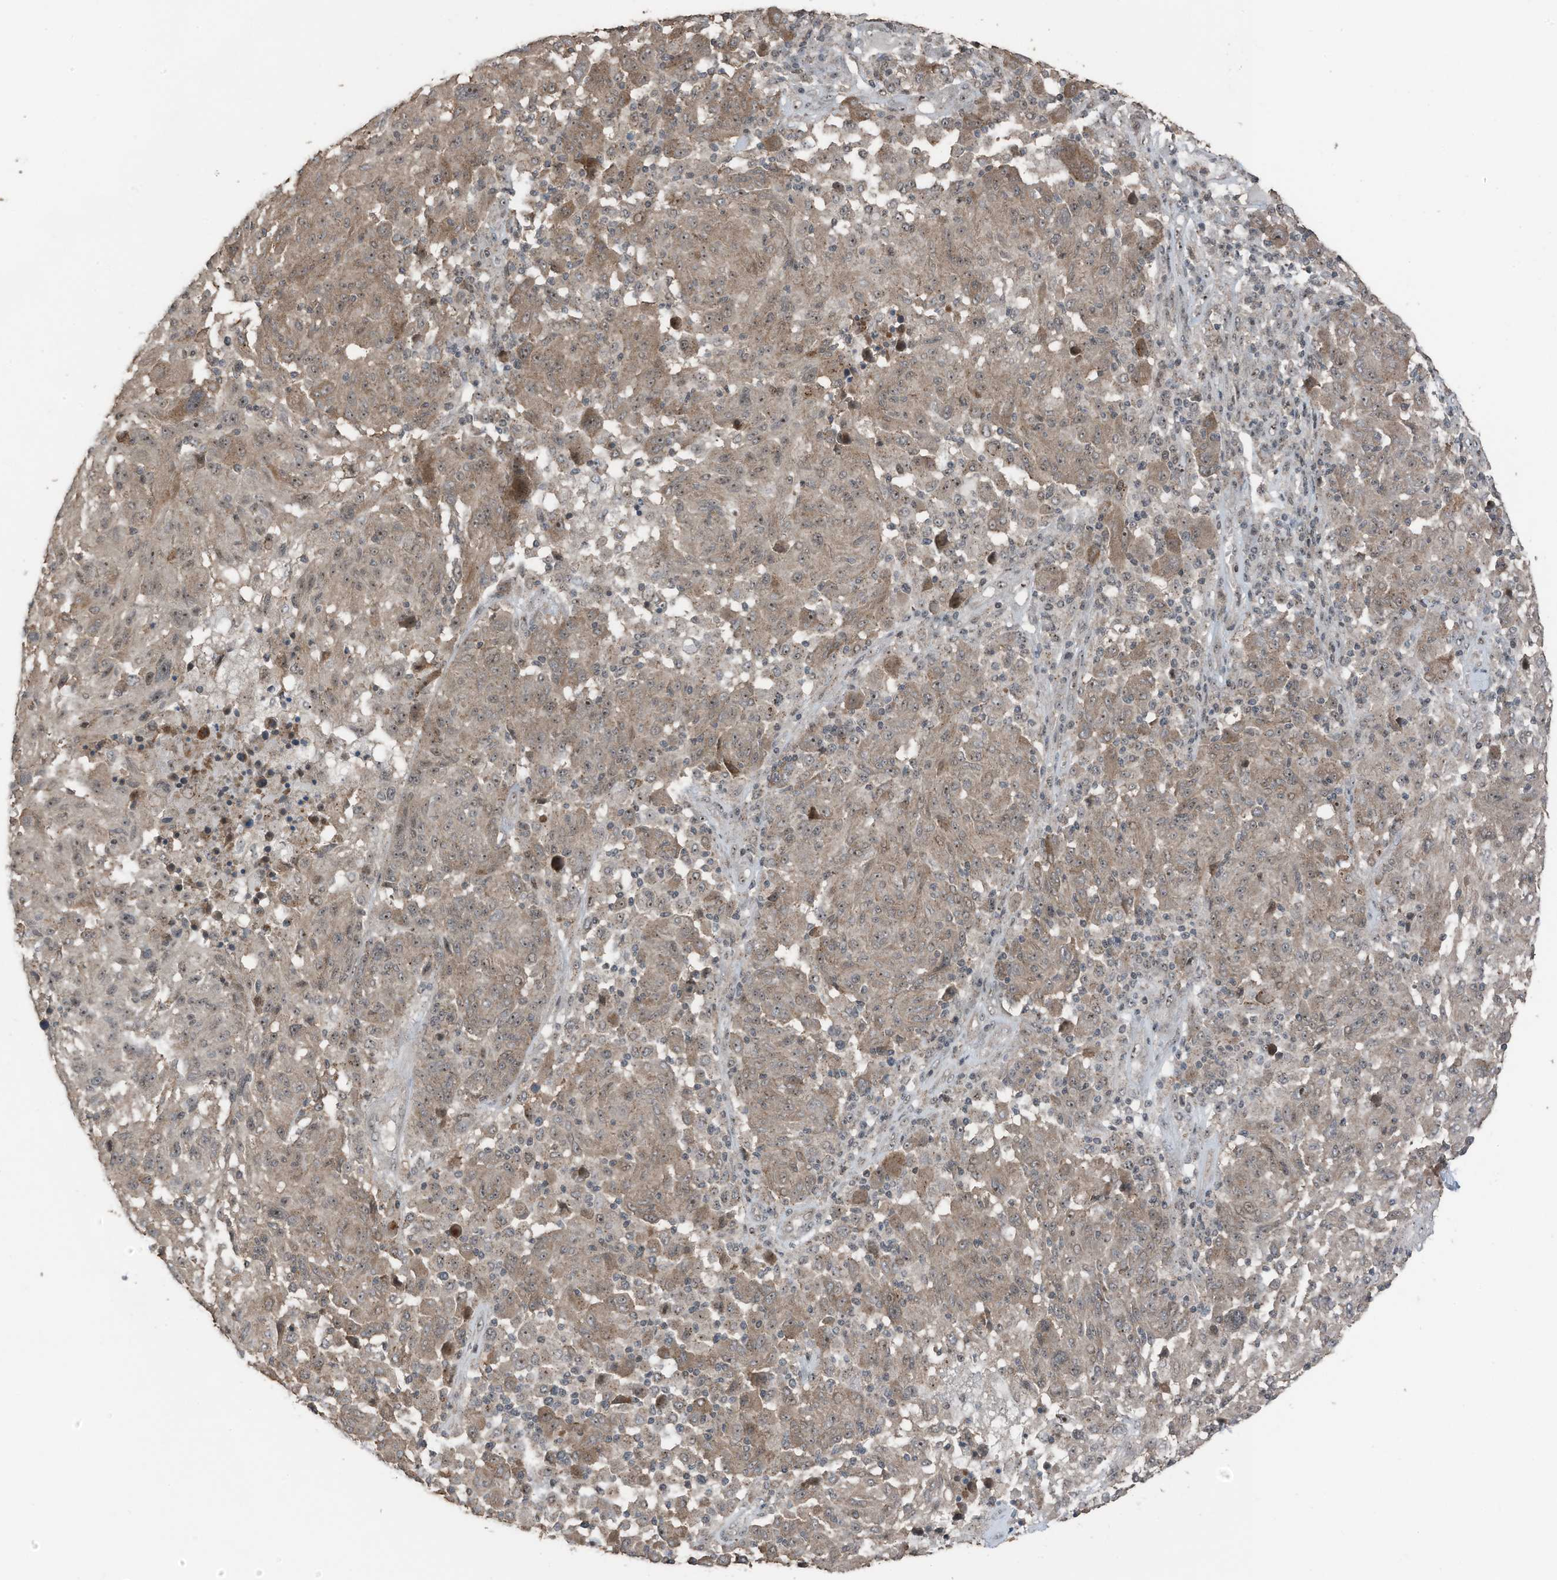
{"staining": {"intensity": "moderate", "quantity": "25%-75%", "location": "cytoplasmic/membranous,nuclear"}, "tissue": "melanoma", "cell_type": "Tumor cells", "image_type": "cancer", "snomed": [{"axis": "morphology", "description": "Malignant melanoma, NOS"}, {"axis": "topography", "description": "Skin"}], "caption": "DAB (3,3'-diaminobenzidine) immunohistochemical staining of malignant melanoma demonstrates moderate cytoplasmic/membranous and nuclear protein staining in approximately 25%-75% of tumor cells. The protein of interest is shown in brown color, while the nuclei are stained blue.", "gene": "UTP3", "patient": {"sex": "male", "age": 53}}